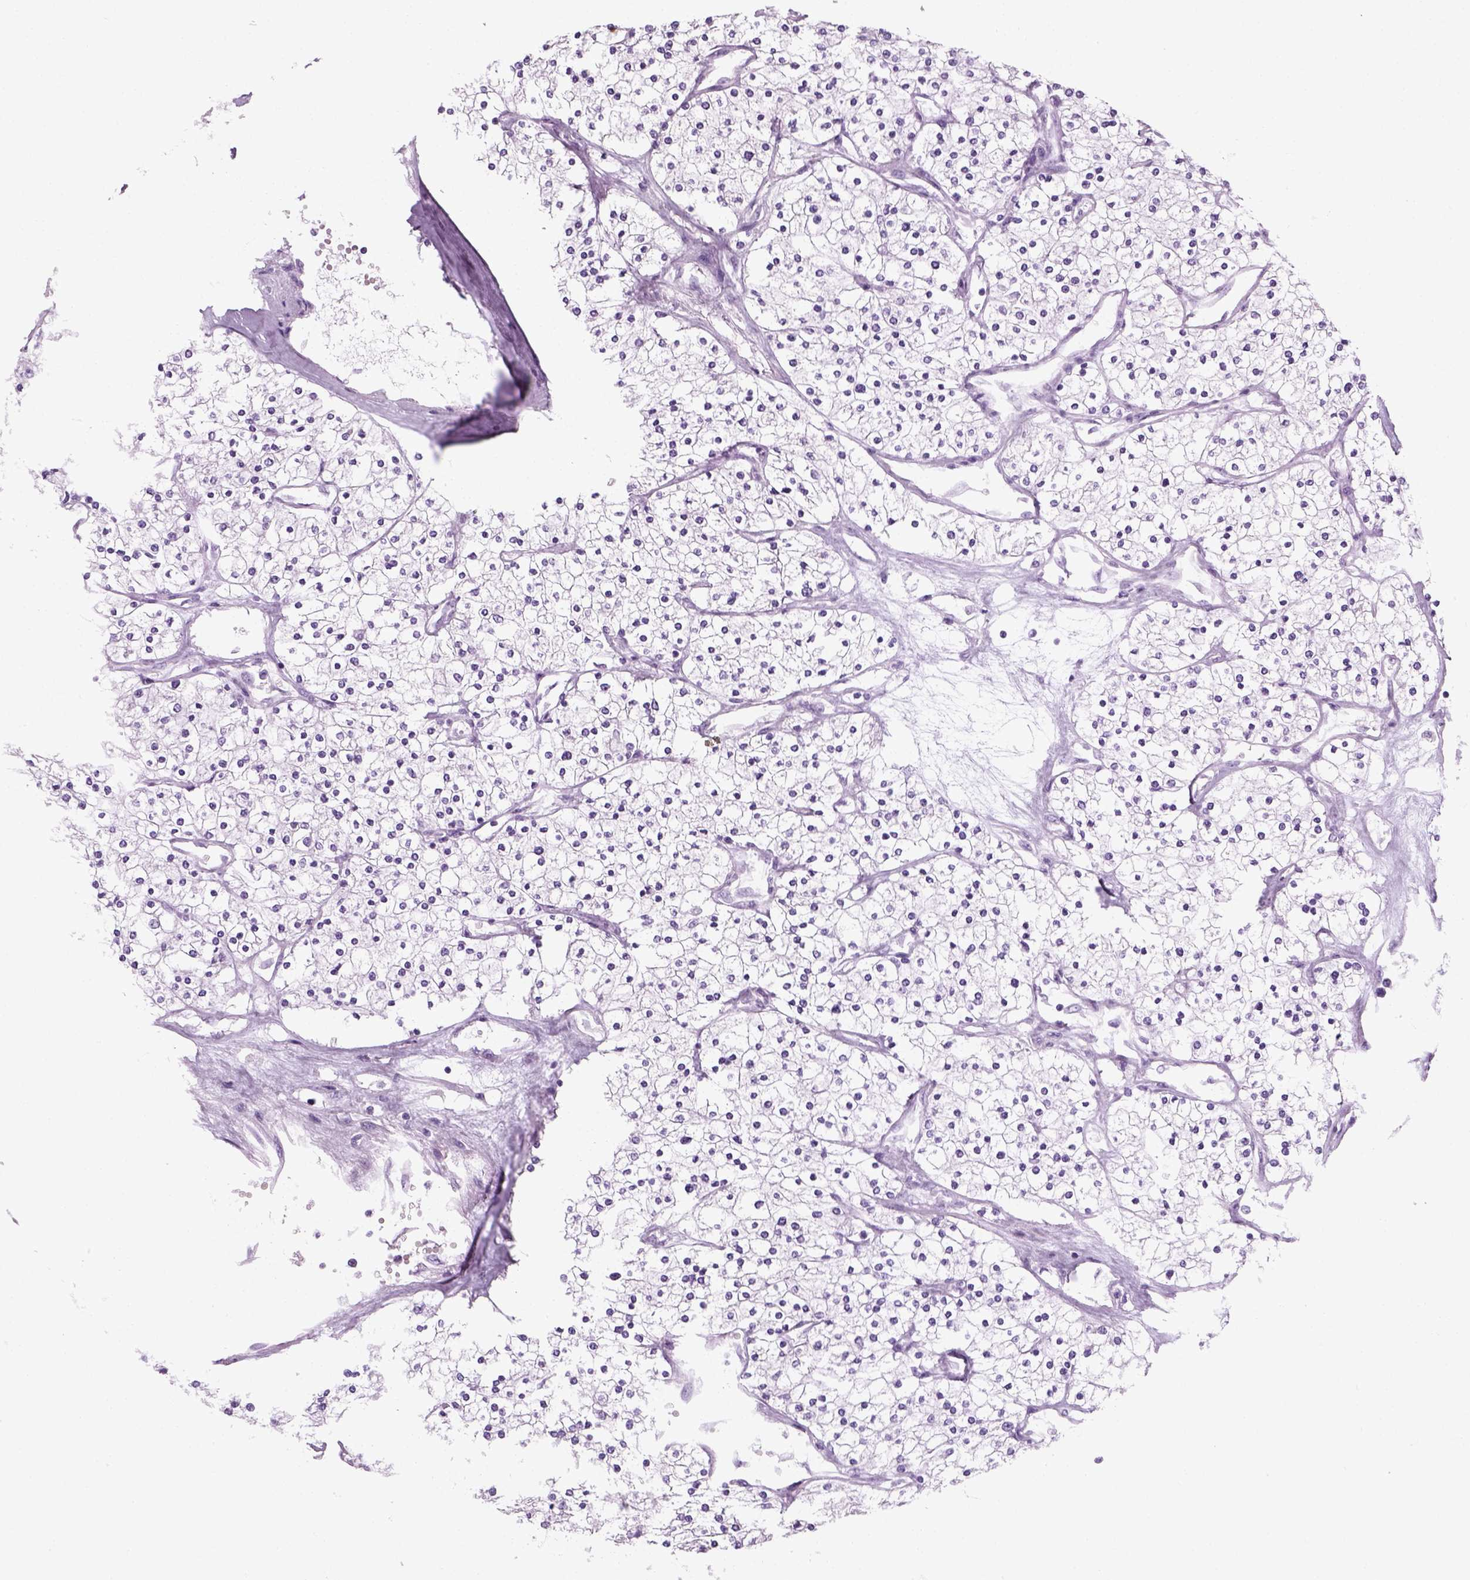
{"staining": {"intensity": "negative", "quantity": "none", "location": "none"}, "tissue": "renal cancer", "cell_type": "Tumor cells", "image_type": "cancer", "snomed": [{"axis": "morphology", "description": "Adenocarcinoma, NOS"}, {"axis": "topography", "description": "Kidney"}], "caption": "This is a photomicrograph of immunohistochemistry (IHC) staining of renal cancer, which shows no staining in tumor cells. (Immunohistochemistry (ihc), brightfield microscopy, high magnification).", "gene": "SLC12A5", "patient": {"sex": "male", "age": 80}}